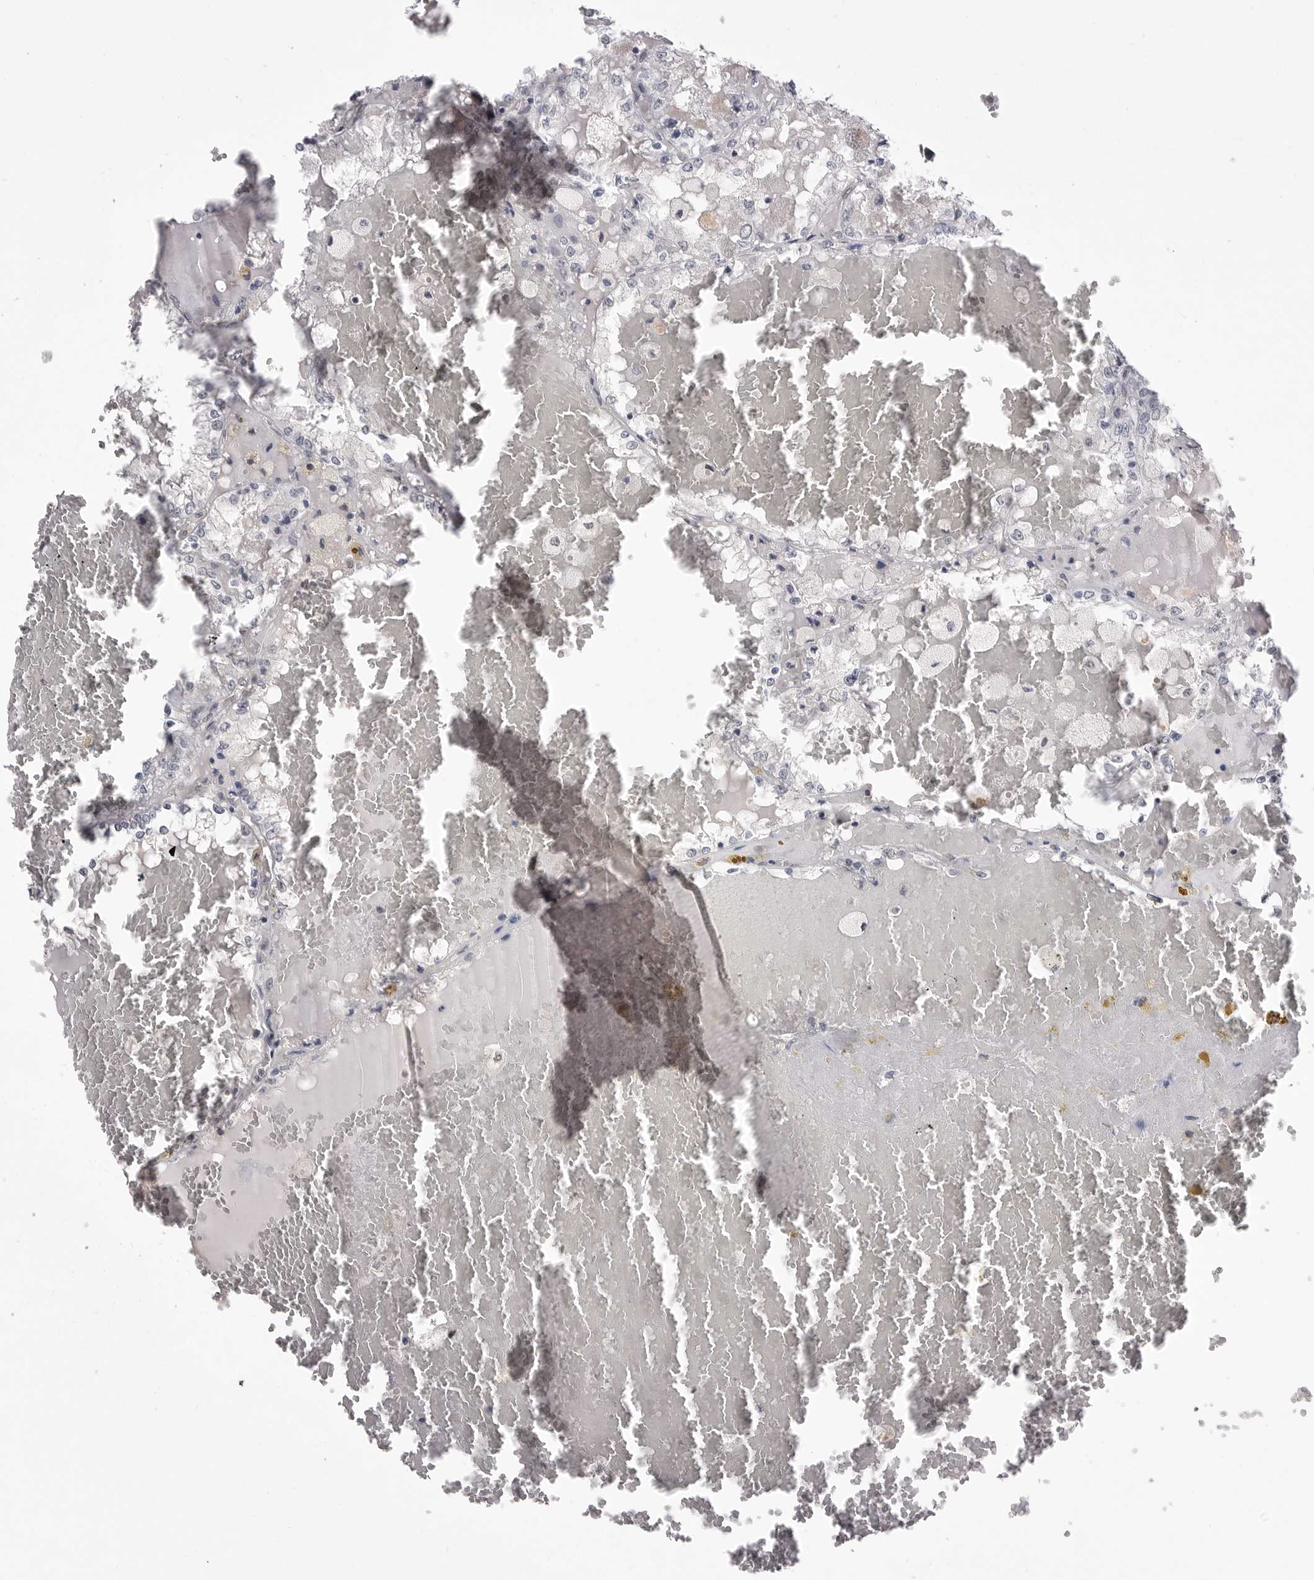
{"staining": {"intensity": "negative", "quantity": "none", "location": "none"}, "tissue": "renal cancer", "cell_type": "Tumor cells", "image_type": "cancer", "snomed": [{"axis": "morphology", "description": "Adenocarcinoma, NOS"}, {"axis": "topography", "description": "Kidney"}], "caption": "An immunohistochemistry photomicrograph of renal cancer (adenocarcinoma) is shown. There is no staining in tumor cells of renal cancer (adenocarcinoma).", "gene": "DLG2", "patient": {"sex": "female", "age": 56}}